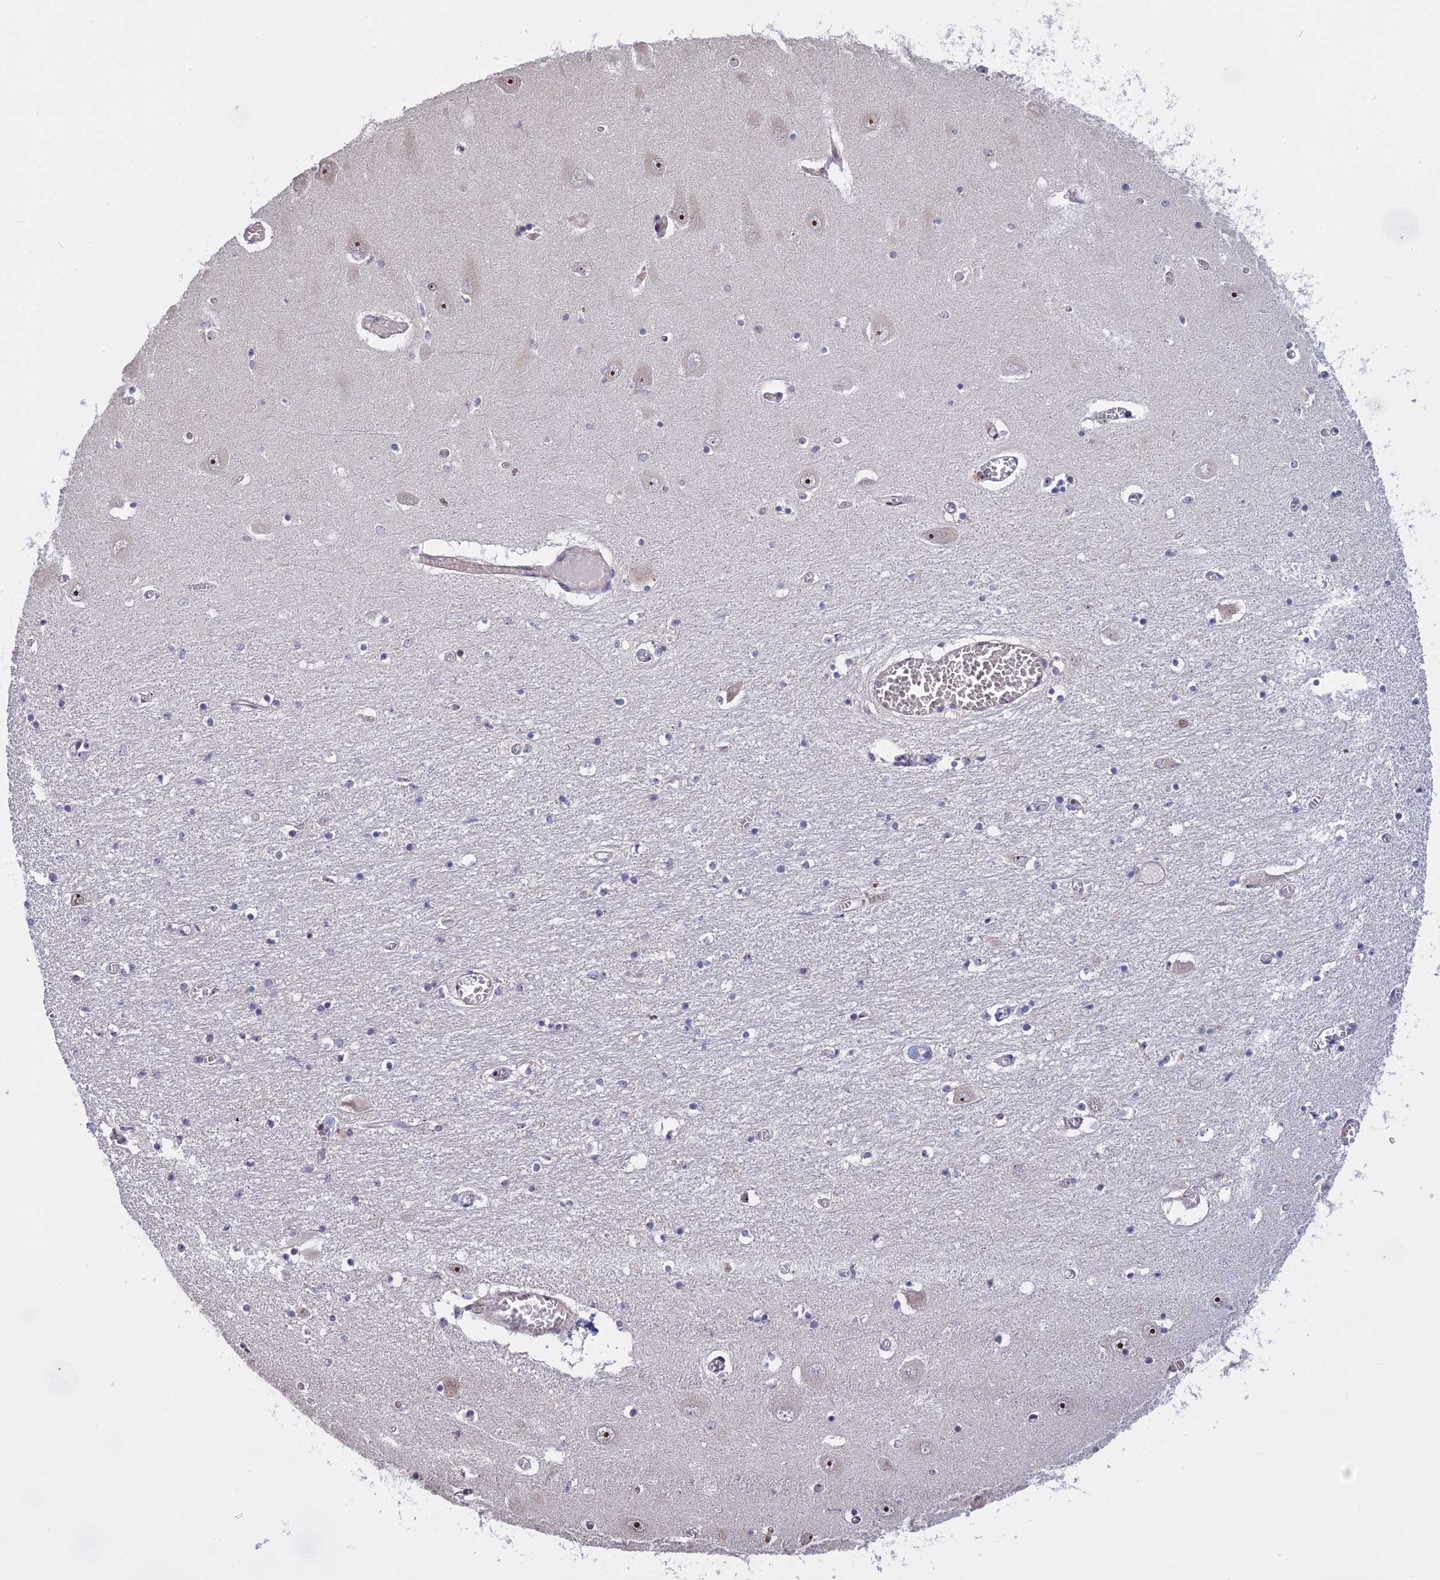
{"staining": {"intensity": "negative", "quantity": "none", "location": "none"}, "tissue": "hippocampus", "cell_type": "Glial cells", "image_type": "normal", "snomed": [{"axis": "morphology", "description": "Normal tissue, NOS"}, {"axis": "topography", "description": "Hippocampus"}], "caption": "This is an immunohistochemistry image of unremarkable human hippocampus. There is no positivity in glial cells.", "gene": "MGA", "patient": {"sex": "male", "age": 70}}